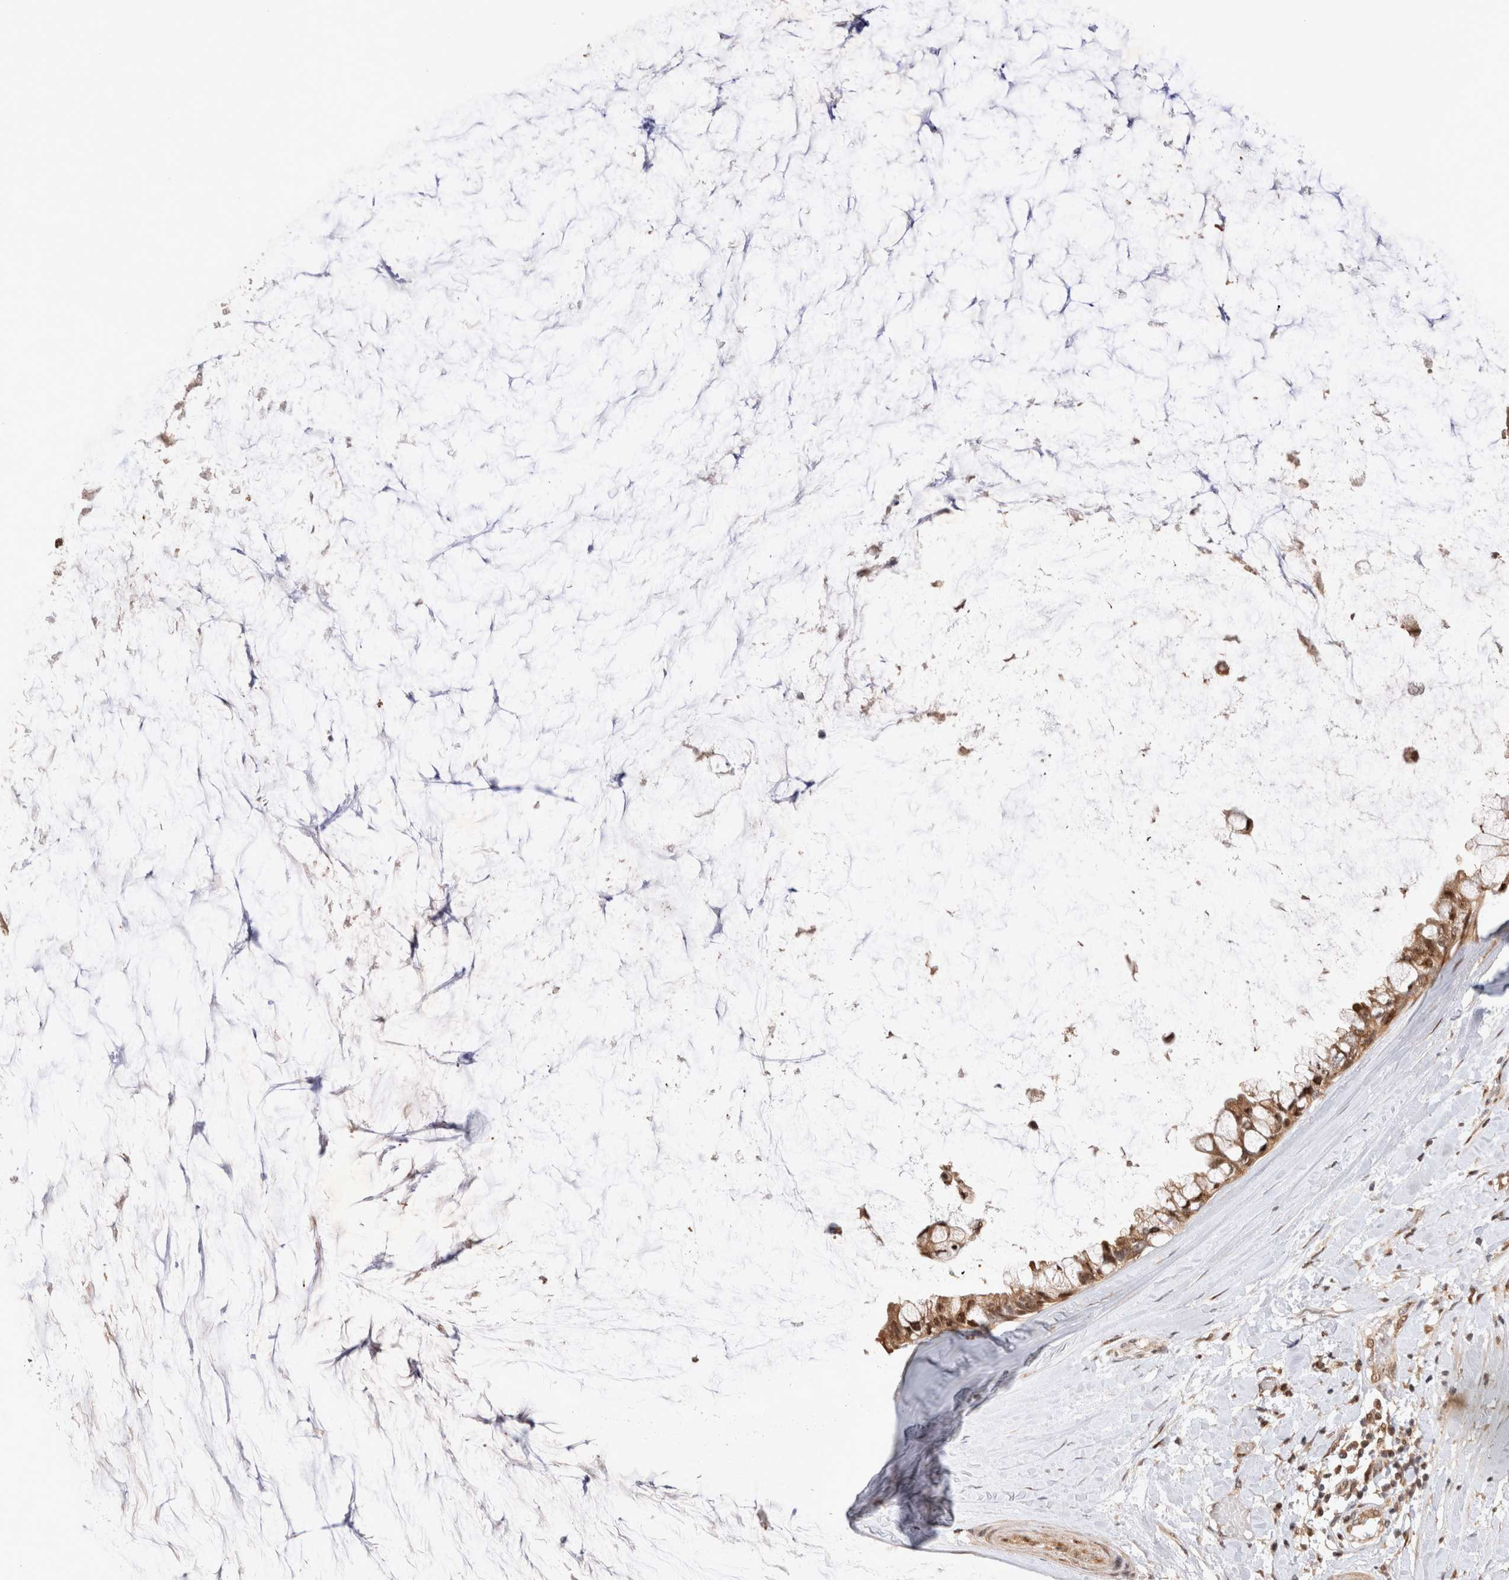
{"staining": {"intensity": "moderate", "quantity": ">75%", "location": "cytoplasmic/membranous,nuclear"}, "tissue": "ovarian cancer", "cell_type": "Tumor cells", "image_type": "cancer", "snomed": [{"axis": "morphology", "description": "Cystadenocarcinoma, mucinous, NOS"}, {"axis": "topography", "description": "Ovary"}], "caption": "A medium amount of moderate cytoplasmic/membranous and nuclear positivity is appreciated in about >75% of tumor cells in ovarian mucinous cystadenocarcinoma tissue.", "gene": "HTT", "patient": {"sex": "female", "age": 39}}